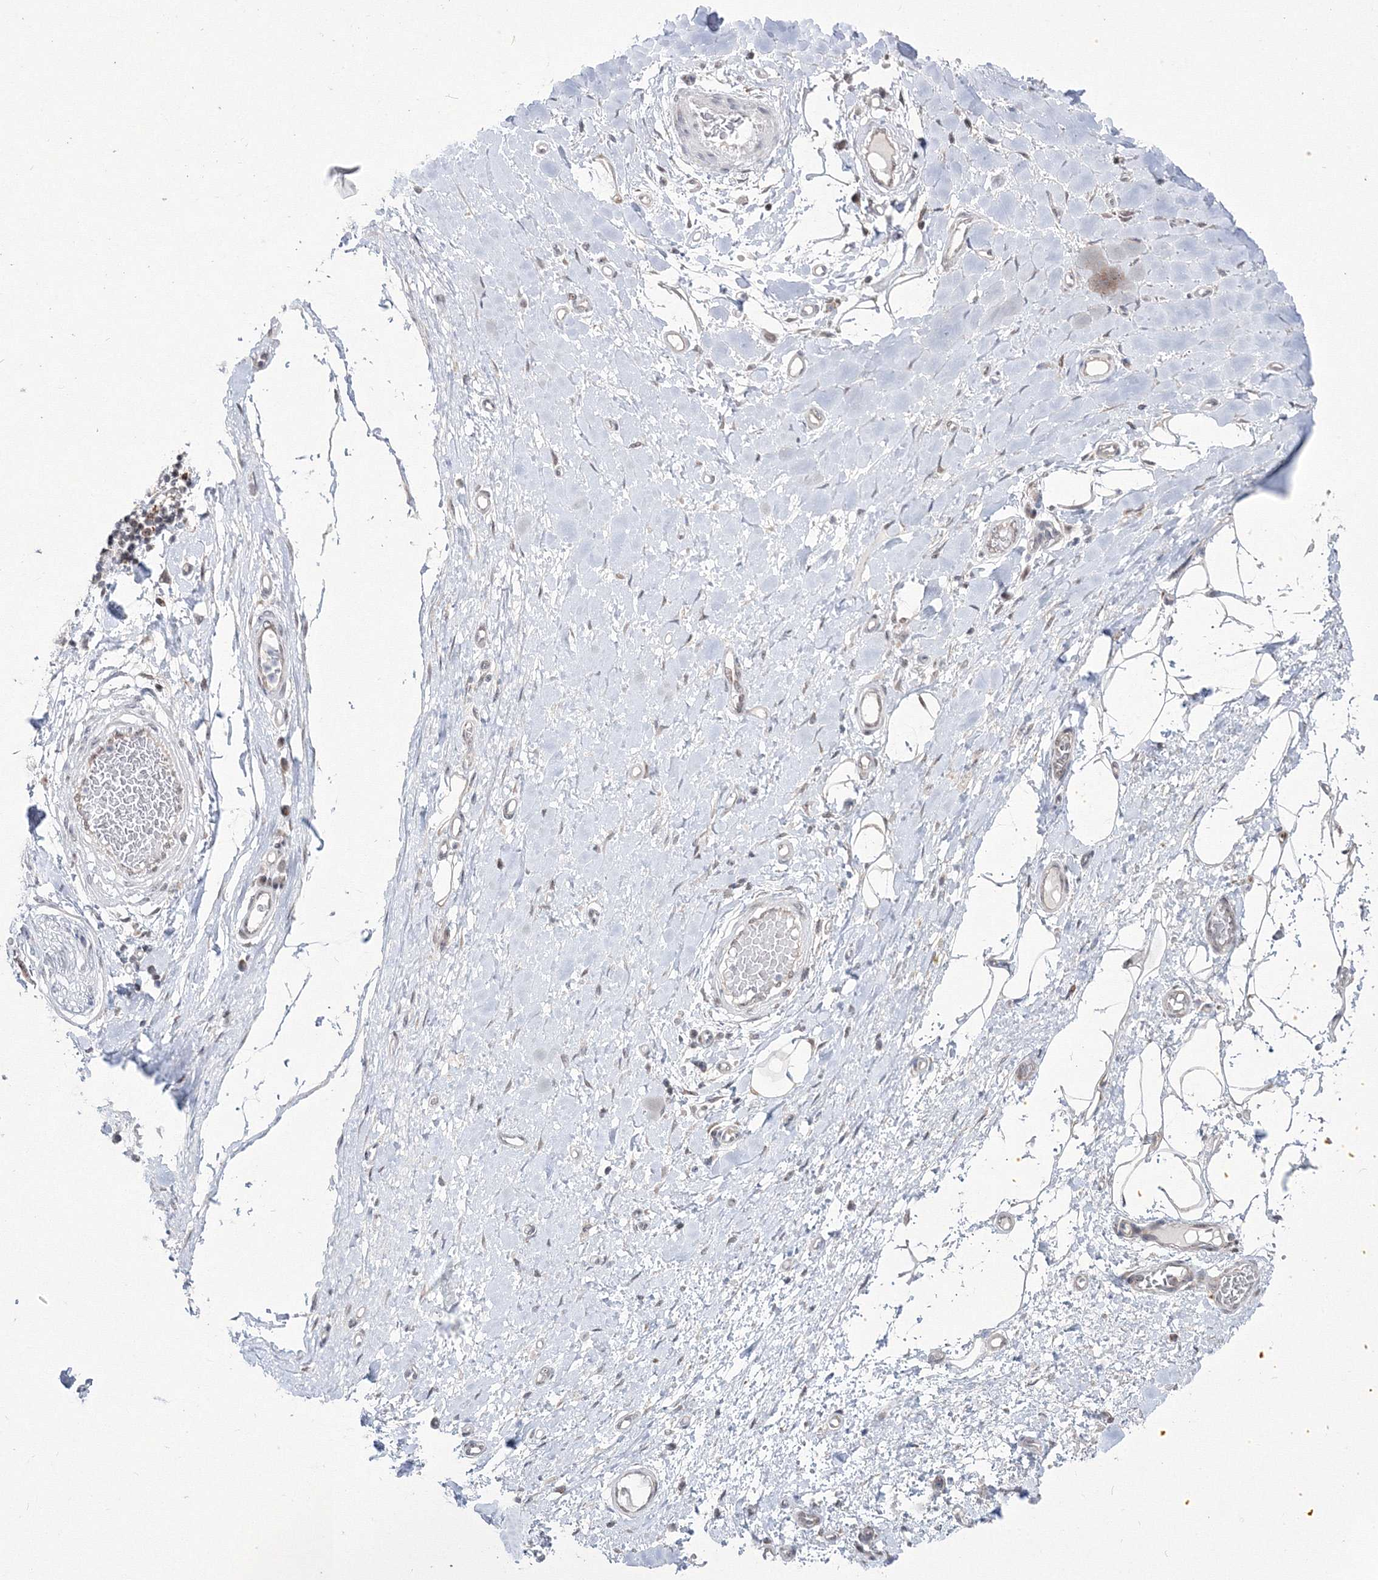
{"staining": {"intensity": "negative", "quantity": "none", "location": "none"}, "tissue": "adipose tissue", "cell_type": "Adipocytes", "image_type": "normal", "snomed": [{"axis": "morphology", "description": "Normal tissue, NOS"}, {"axis": "morphology", "description": "Adenocarcinoma, NOS"}, {"axis": "topography", "description": "Esophagus"}, {"axis": "topography", "description": "Stomach, upper"}, {"axis": "topography", "description": "Peripheral nerve tissue"}], "caption": "Immunohistochemistry of benign human adipose tissue demonstrates no staining in adipocytes. (Immunohistochemistry (ihc), brightfield microscopy, high magnification).", "gene": "GRSF1", "patient": {"sex": "male", "age": 62}}